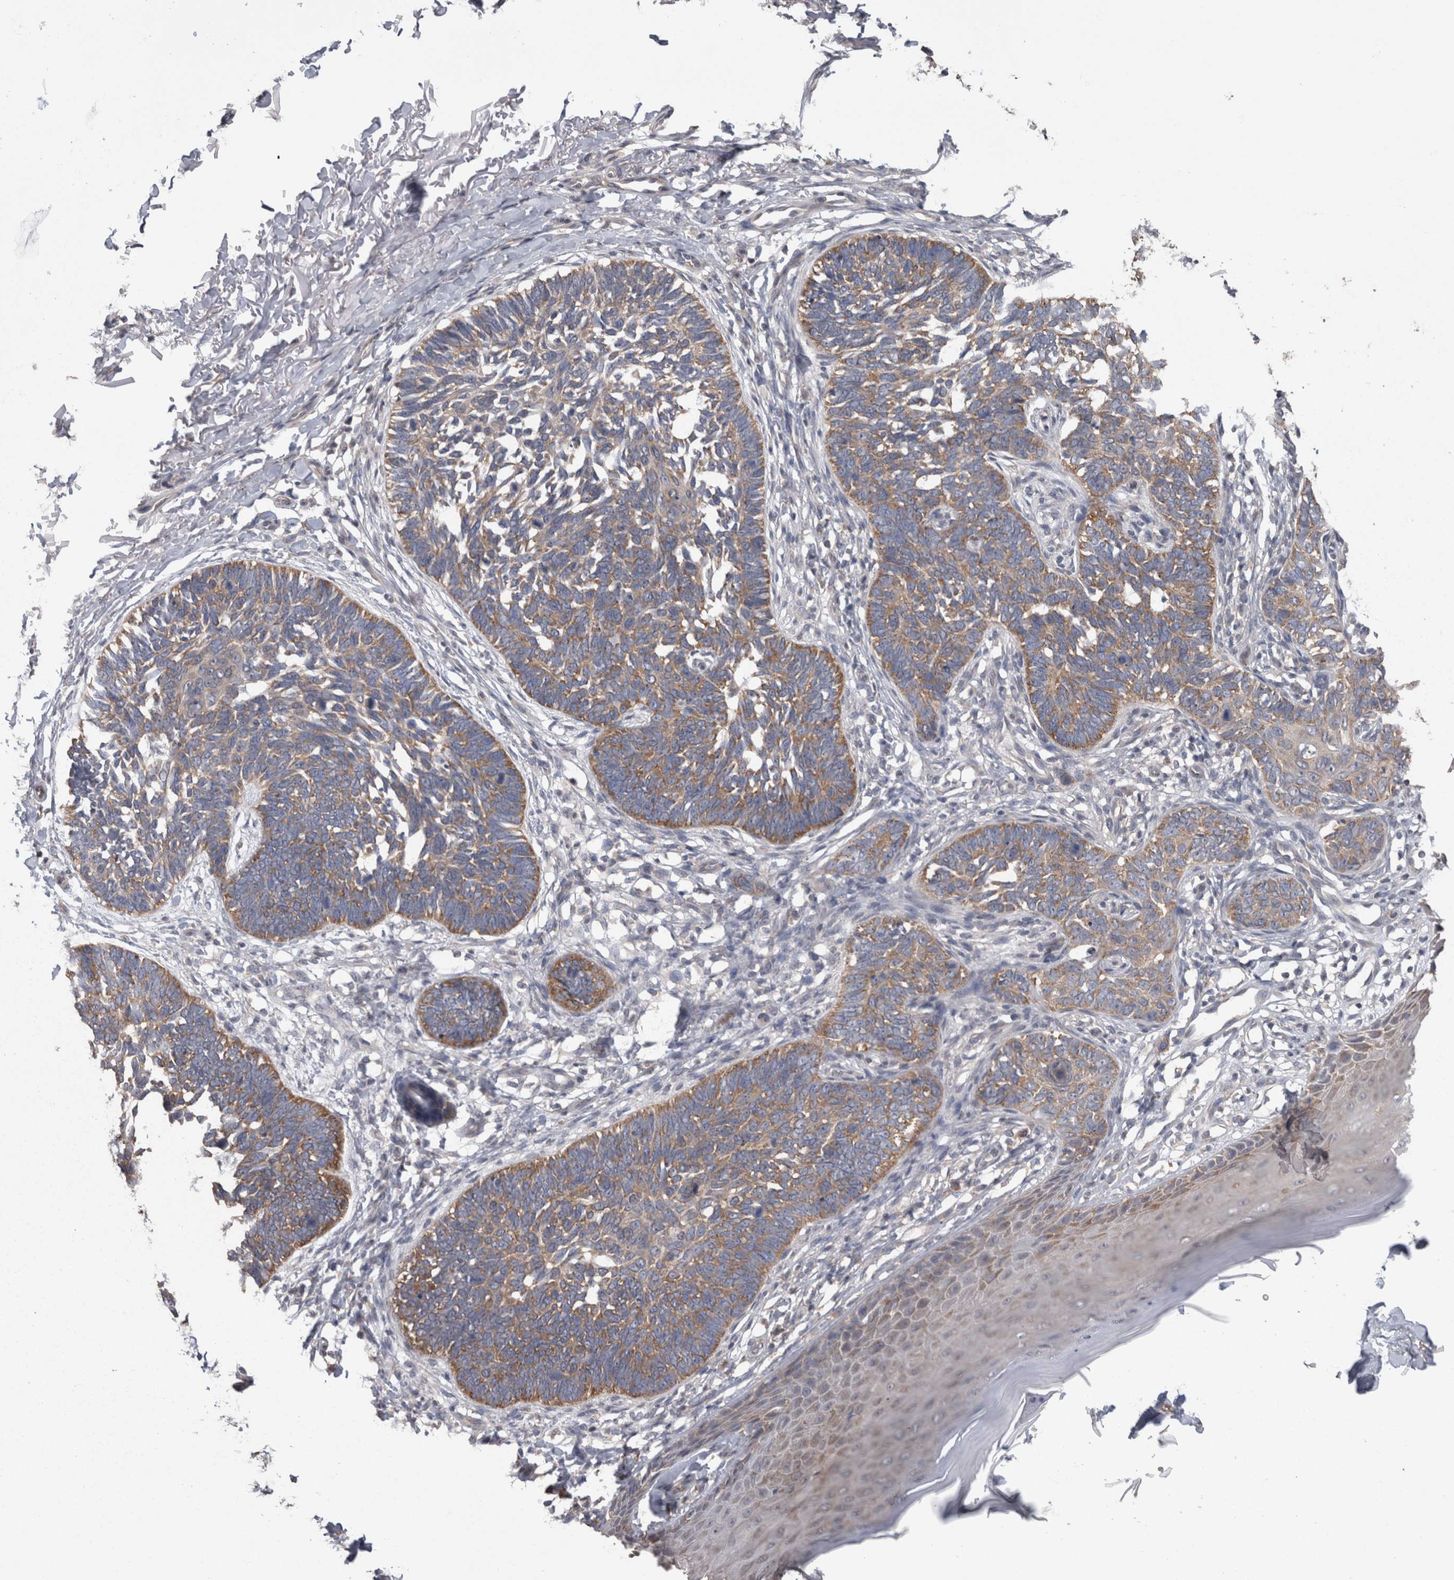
{"staining": {"intensity": "moderate", "quantity": ">75%", "location": "cytoplasmic/membranous"}, "tissue": "skin cancer", "cell_type": "Tumor cells", "image_type": "cancer", "snomed": [{"axis": "morphology", "description": "Normal tissue, NOS"}, {"axis": "morphology", "description": "Basal cell carcinoma"}, {"axis": "topography", "description": "Skin"}], "caption": "The immunohistochemical stain shows moderate cytoplasmic/membranous expression in tumor cells of skin basal cell carcinoma tissue.", "gene": "DDX6", "patient": {"sex": "male", "age": 77}}